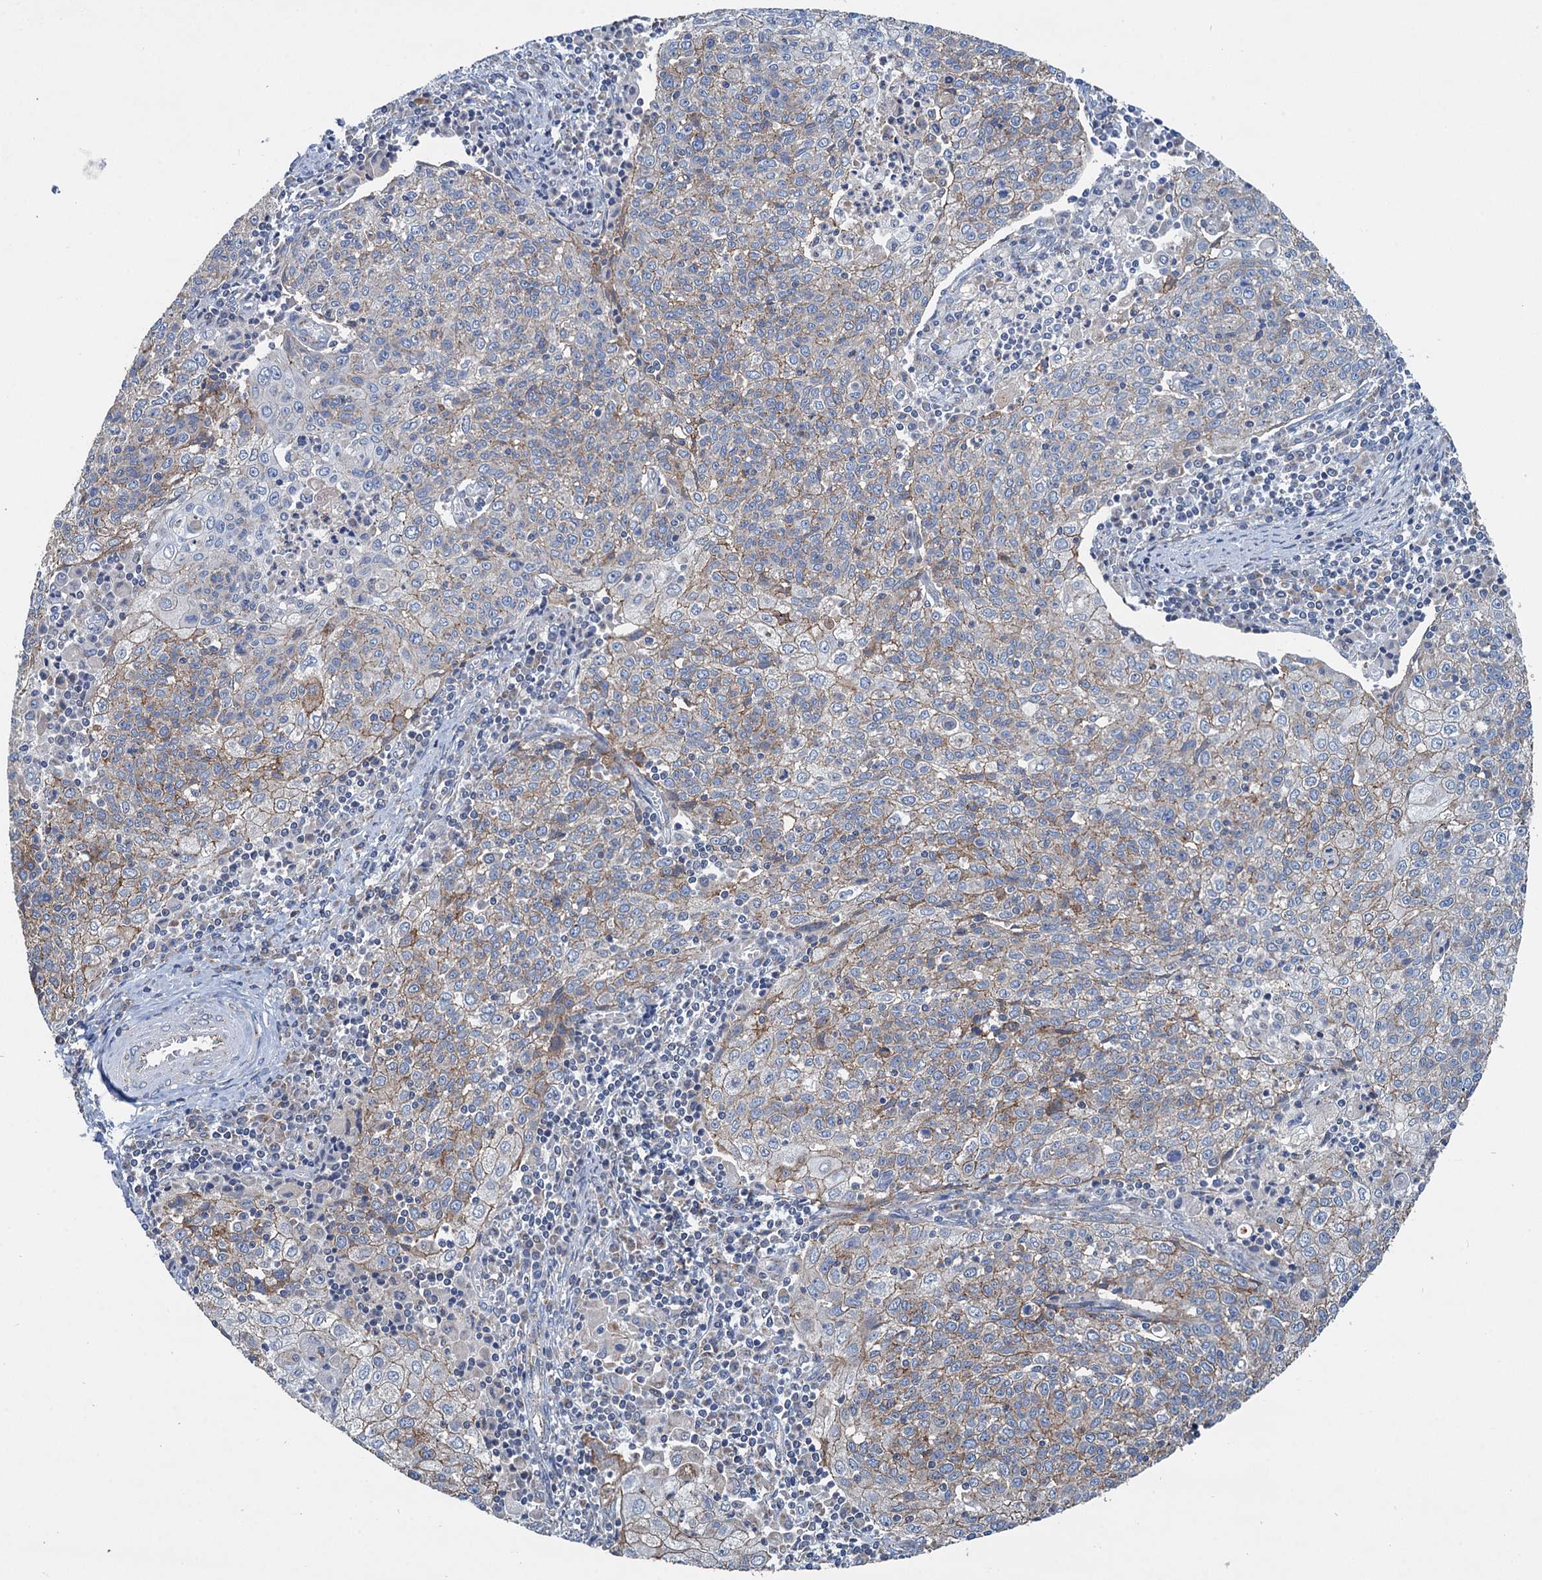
{"staining": {"intensity": "weak", "quantity": "25%-75%", "location": "cytoplasmic/membranous"}, "tissue": "cervical cancer", "cell_type": "Tumor cells", "image_type": "cancer", "snomed": [{"axis": "morphology", "description": "Squamous cell carcinoma, NOS"}, {"axis": "topography", "description": "Cervix"}], "caption": "This image displays immunohistochemistry staining of human cervical cancer (squamous cell carcinoma), with low weak cytoplasmic/membranous positivity in approximately 25%-75% of tumor cells.", "gene": "DGLUCY", "patient": {"sex": "female", "age": 48}}